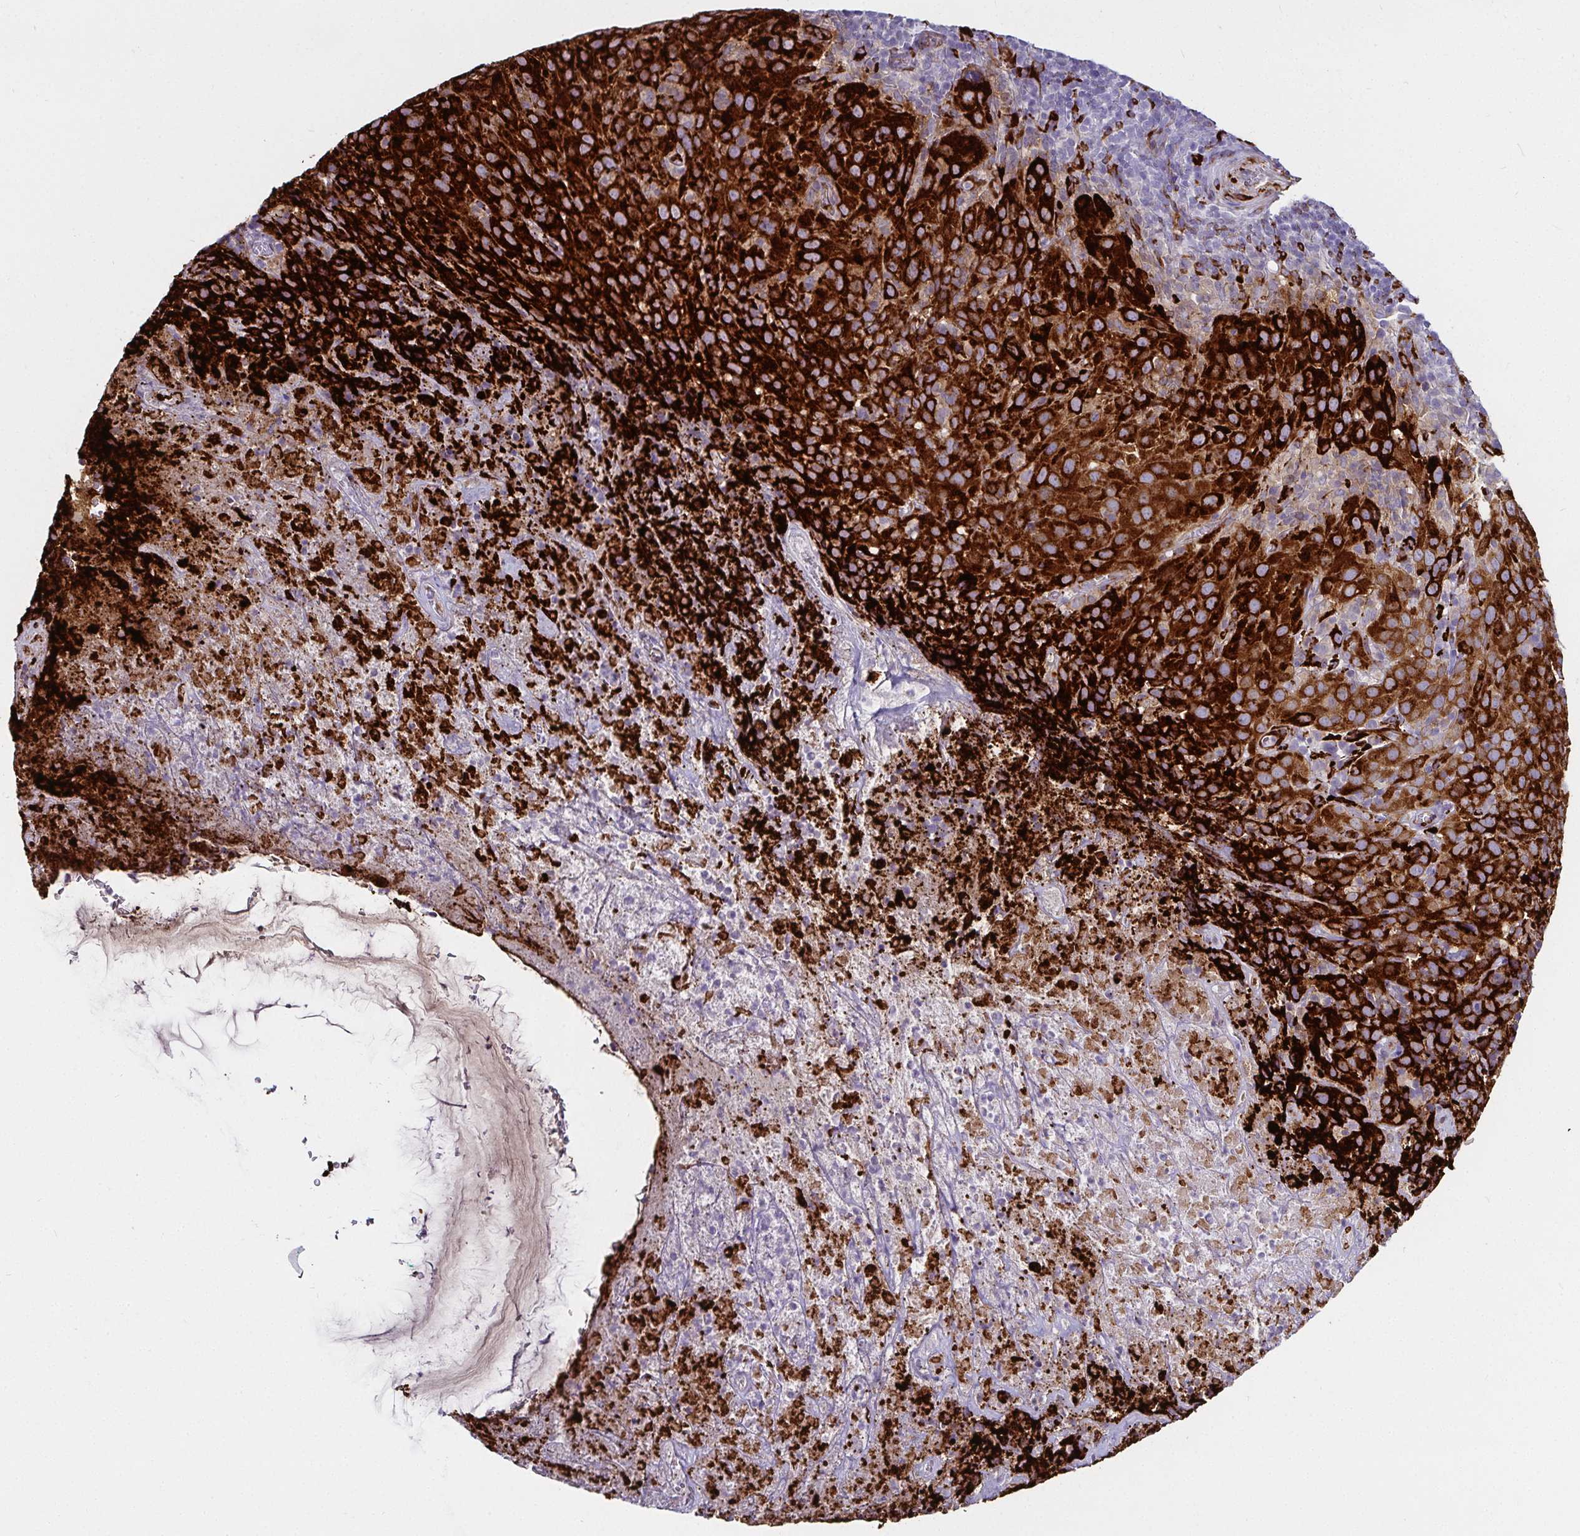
{"staining": {"intensity": "strong", "quantity": ">75%", "location": "cytoplasmic/membranous"}, "tissue": "cervical cancer", "cell_type": "Tumor cells", "image_type": "cancer", "snomed": [{"axis": "morphology", "description": "Squamous cell carcinoma, NOS"}, {"axis": "topography", "description": "Cervix"}], "caption": "Tumor cells display strong cytoplasmic/membranous staining in about >75% of cells in squamous cell carcinoma (cervical).", "gene": "P4HA2", "patient": {"sex": "female", "age": 51}}